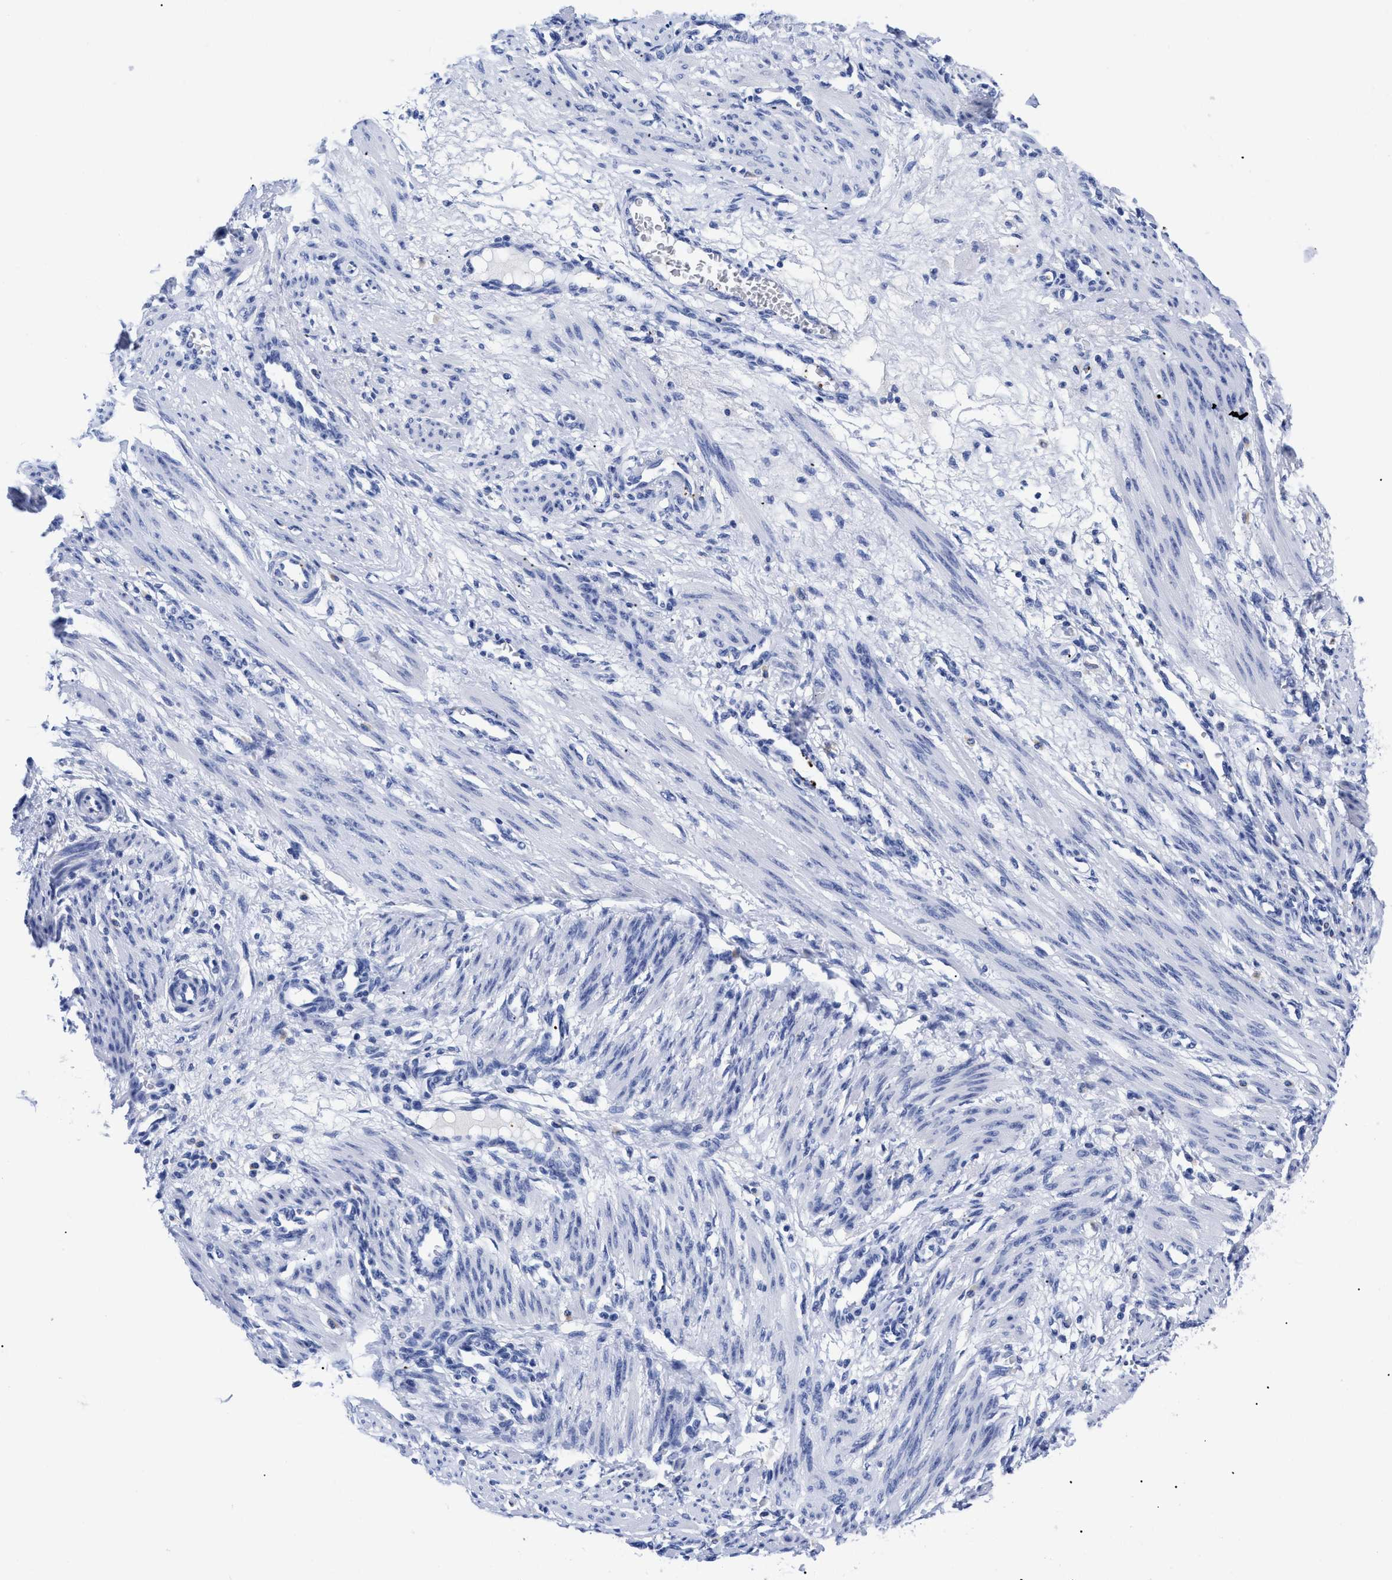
{"staining": {"intensity": "negative", "quantity": "none", "location": "none"}, "tissue": "smooth muscle", "cell_type": "Smooth muscle cells", "image_type": "normal", "snomed": [{"axis": "morphology", "description": "Normal tissue, NOS"}, {"axis": "topography", "description": "Endometrium"}], "caption": "This is an IHC micrograph of normal human smooth muscle. There is no staining in smooth muscle cells.", "gene": "TREML1", "patient": {"sex": "female", "age": 33}}